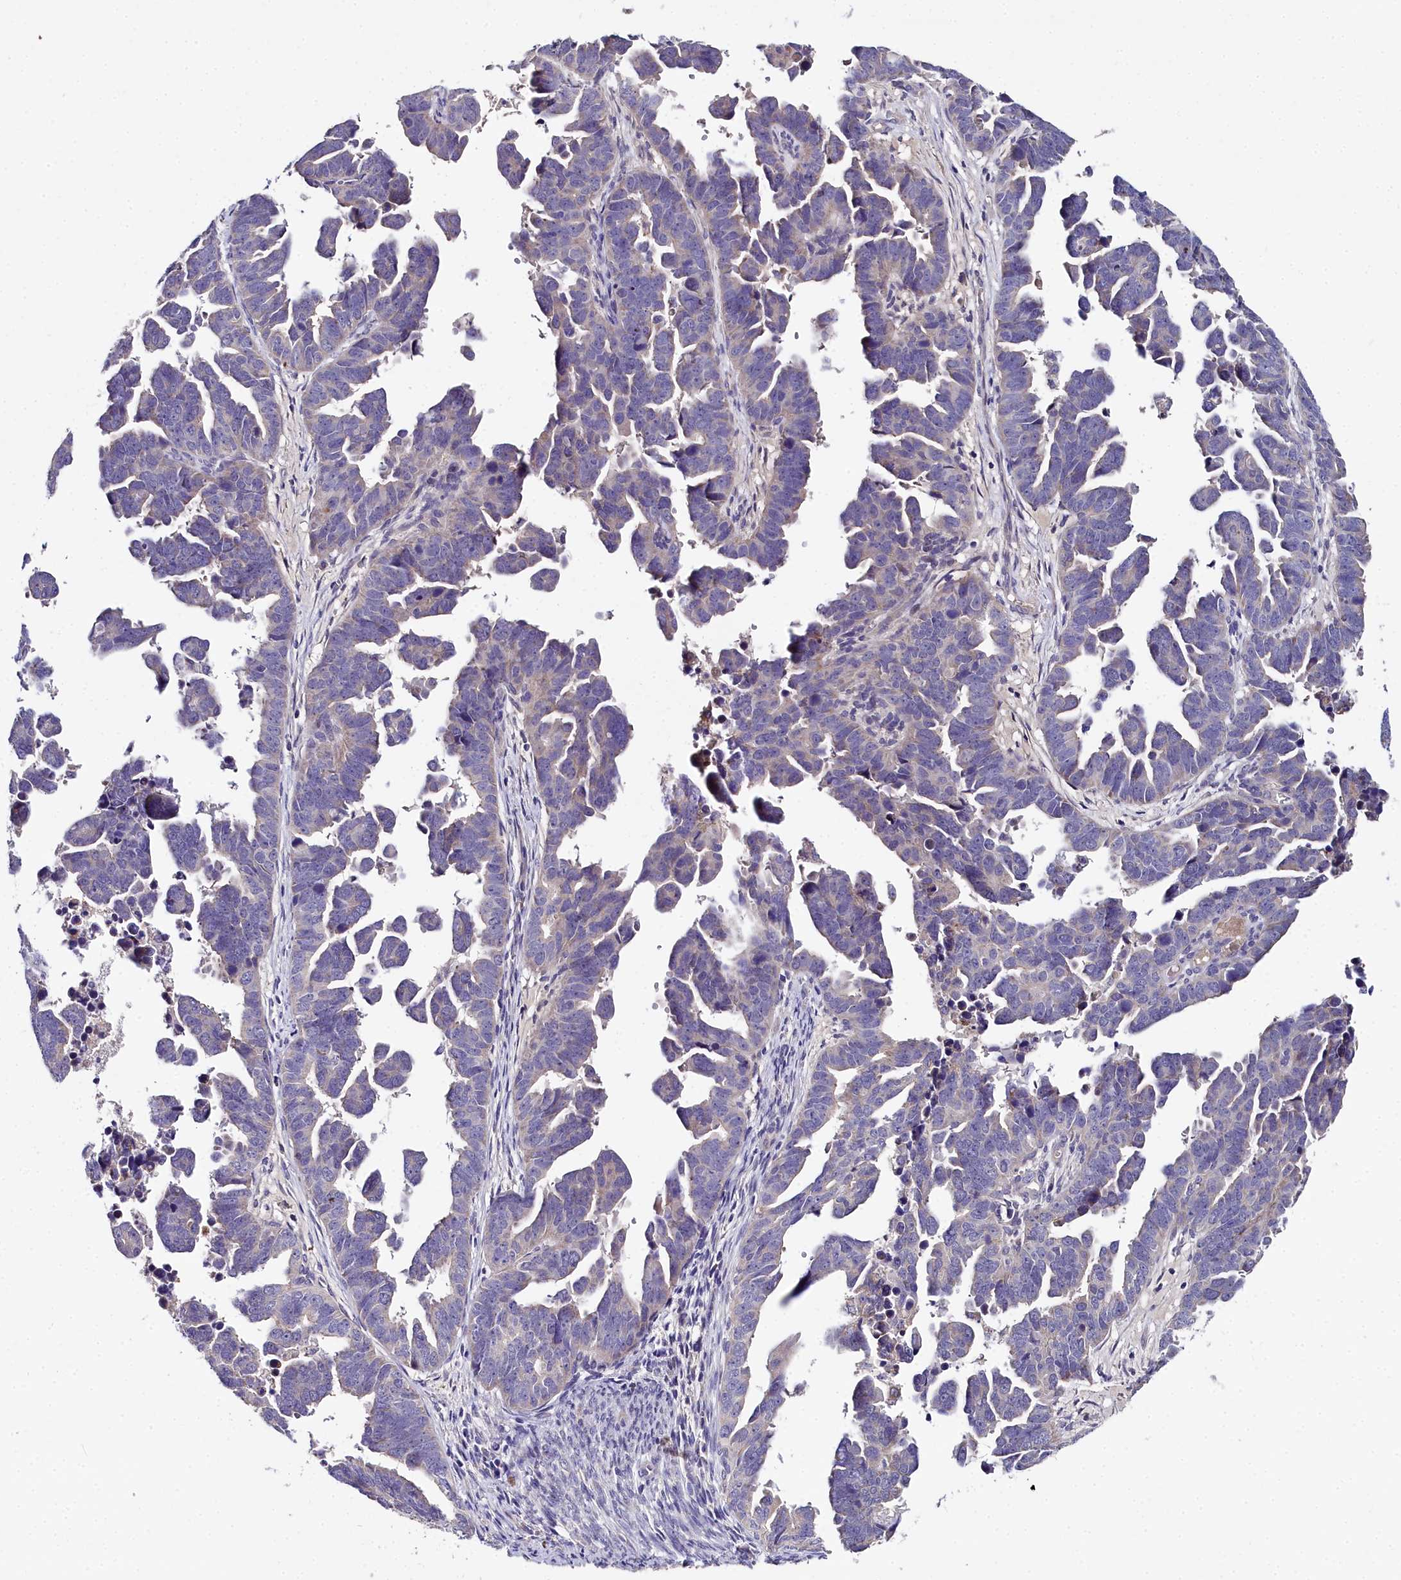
{"staining": {"intensity": "weak", "quantity": "<25%", "location": "cytoplasmic/membranous"}, "tissue": "endometrial cancer", "cell_type": "Tumor cells", "image_type": "cancer", "snomed": [{"axis": "morphology", "description": "Adenocarcinoma, NOS"}, {"axis": "topography", "description": "Endometrium"}], "caption": "A micrograph of human endometrial adenocarcinoma is negative for staining in tumor cells.", "gene": "NT5M", "patient": {"sex": "female", "age": 75}}